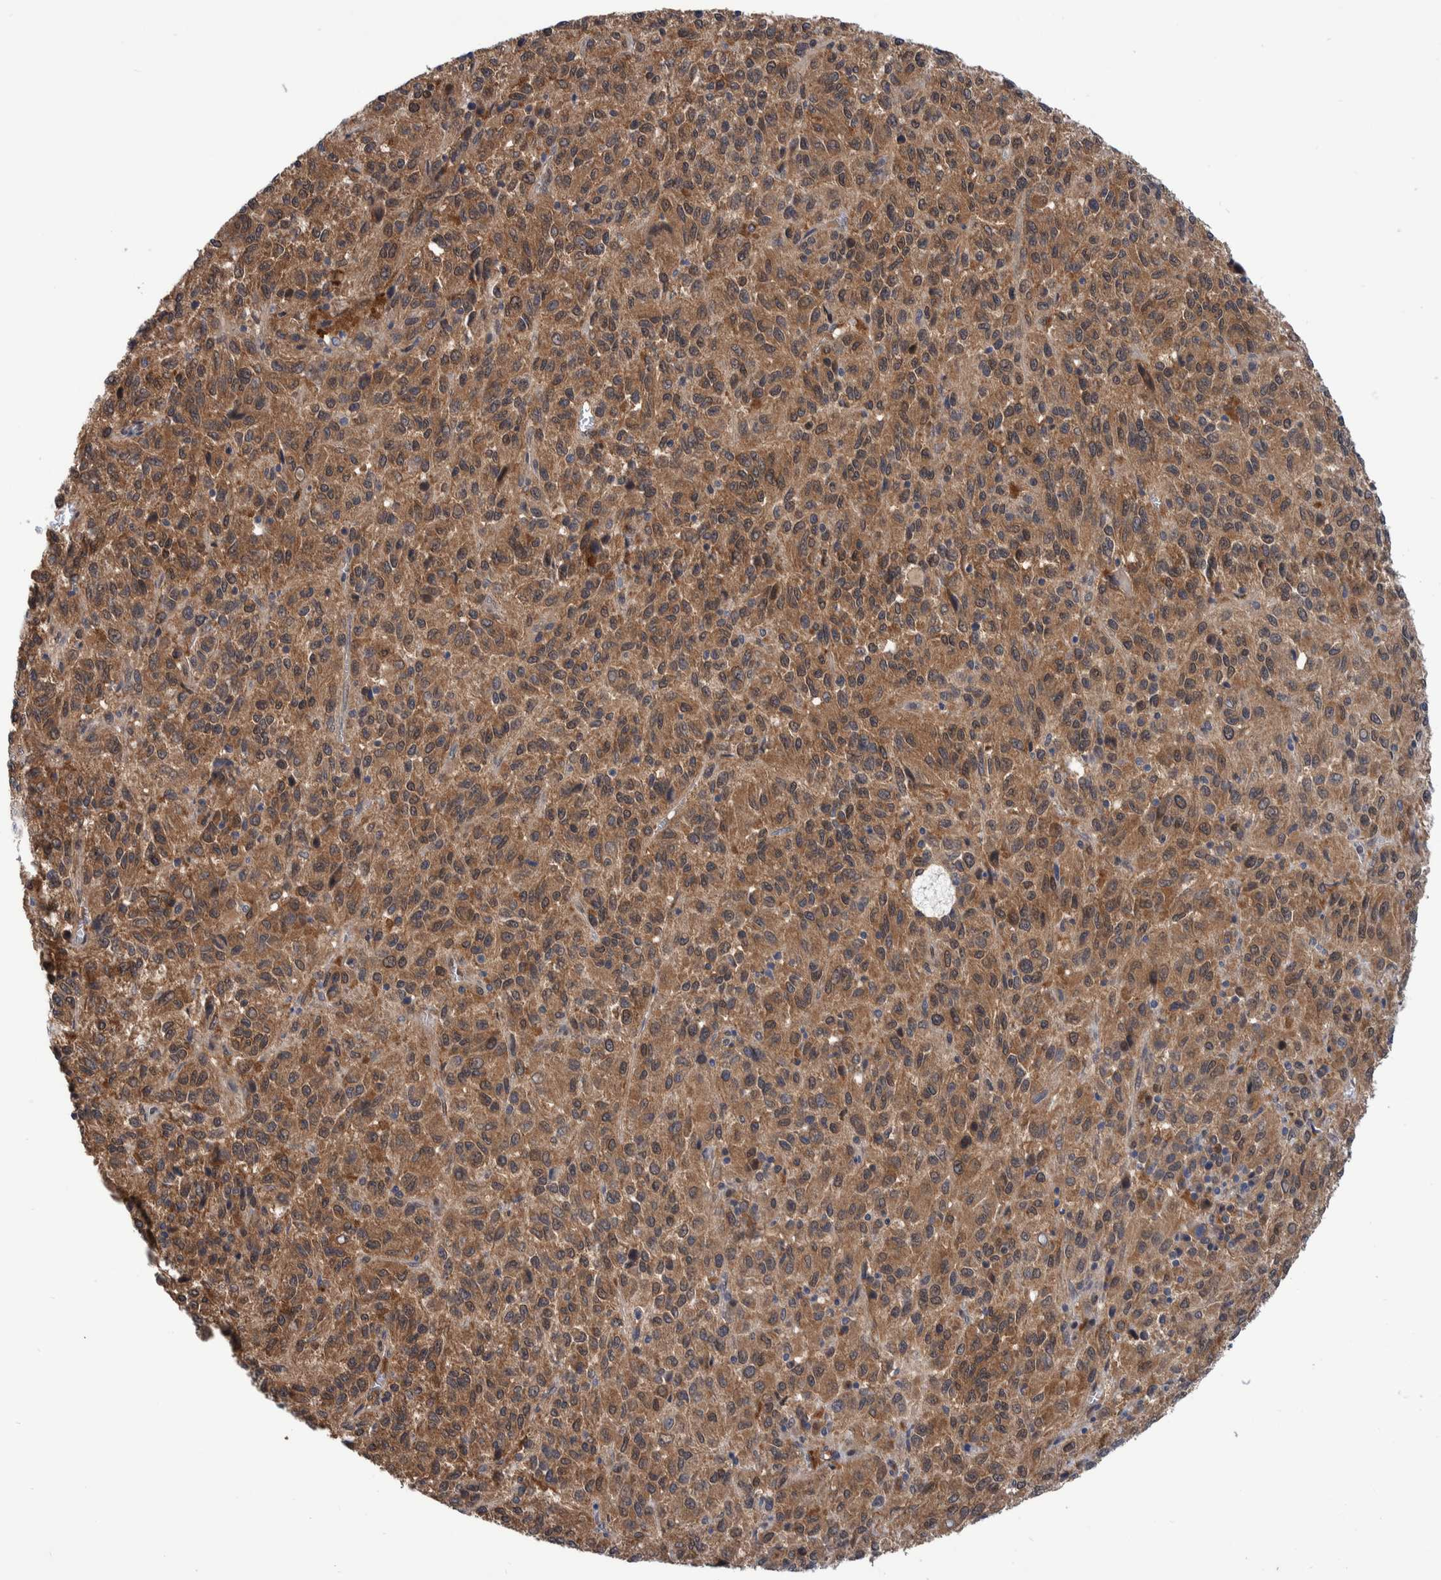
{"staining": {"intensity": "moderate", "quantity": ">75%", "location": "cytoplasmic/membranous"}, "tissue": "melanoma", "cell_type": "Tumor cells", "image_type": "cancer", "snomed": [{"axis": "morphology", "description": "Malignant melanoma, Metastatic site"}, {"axis": "topography", "description": "Lung"}], "caption": "Immunohistochemistry of human melanoma exhibits medium levels of moderate cytoplasmic/membranous positivity in about >75% of tumor cells.", "gene": "PFAS", "patient": {"sex": "male", "age": 64}}